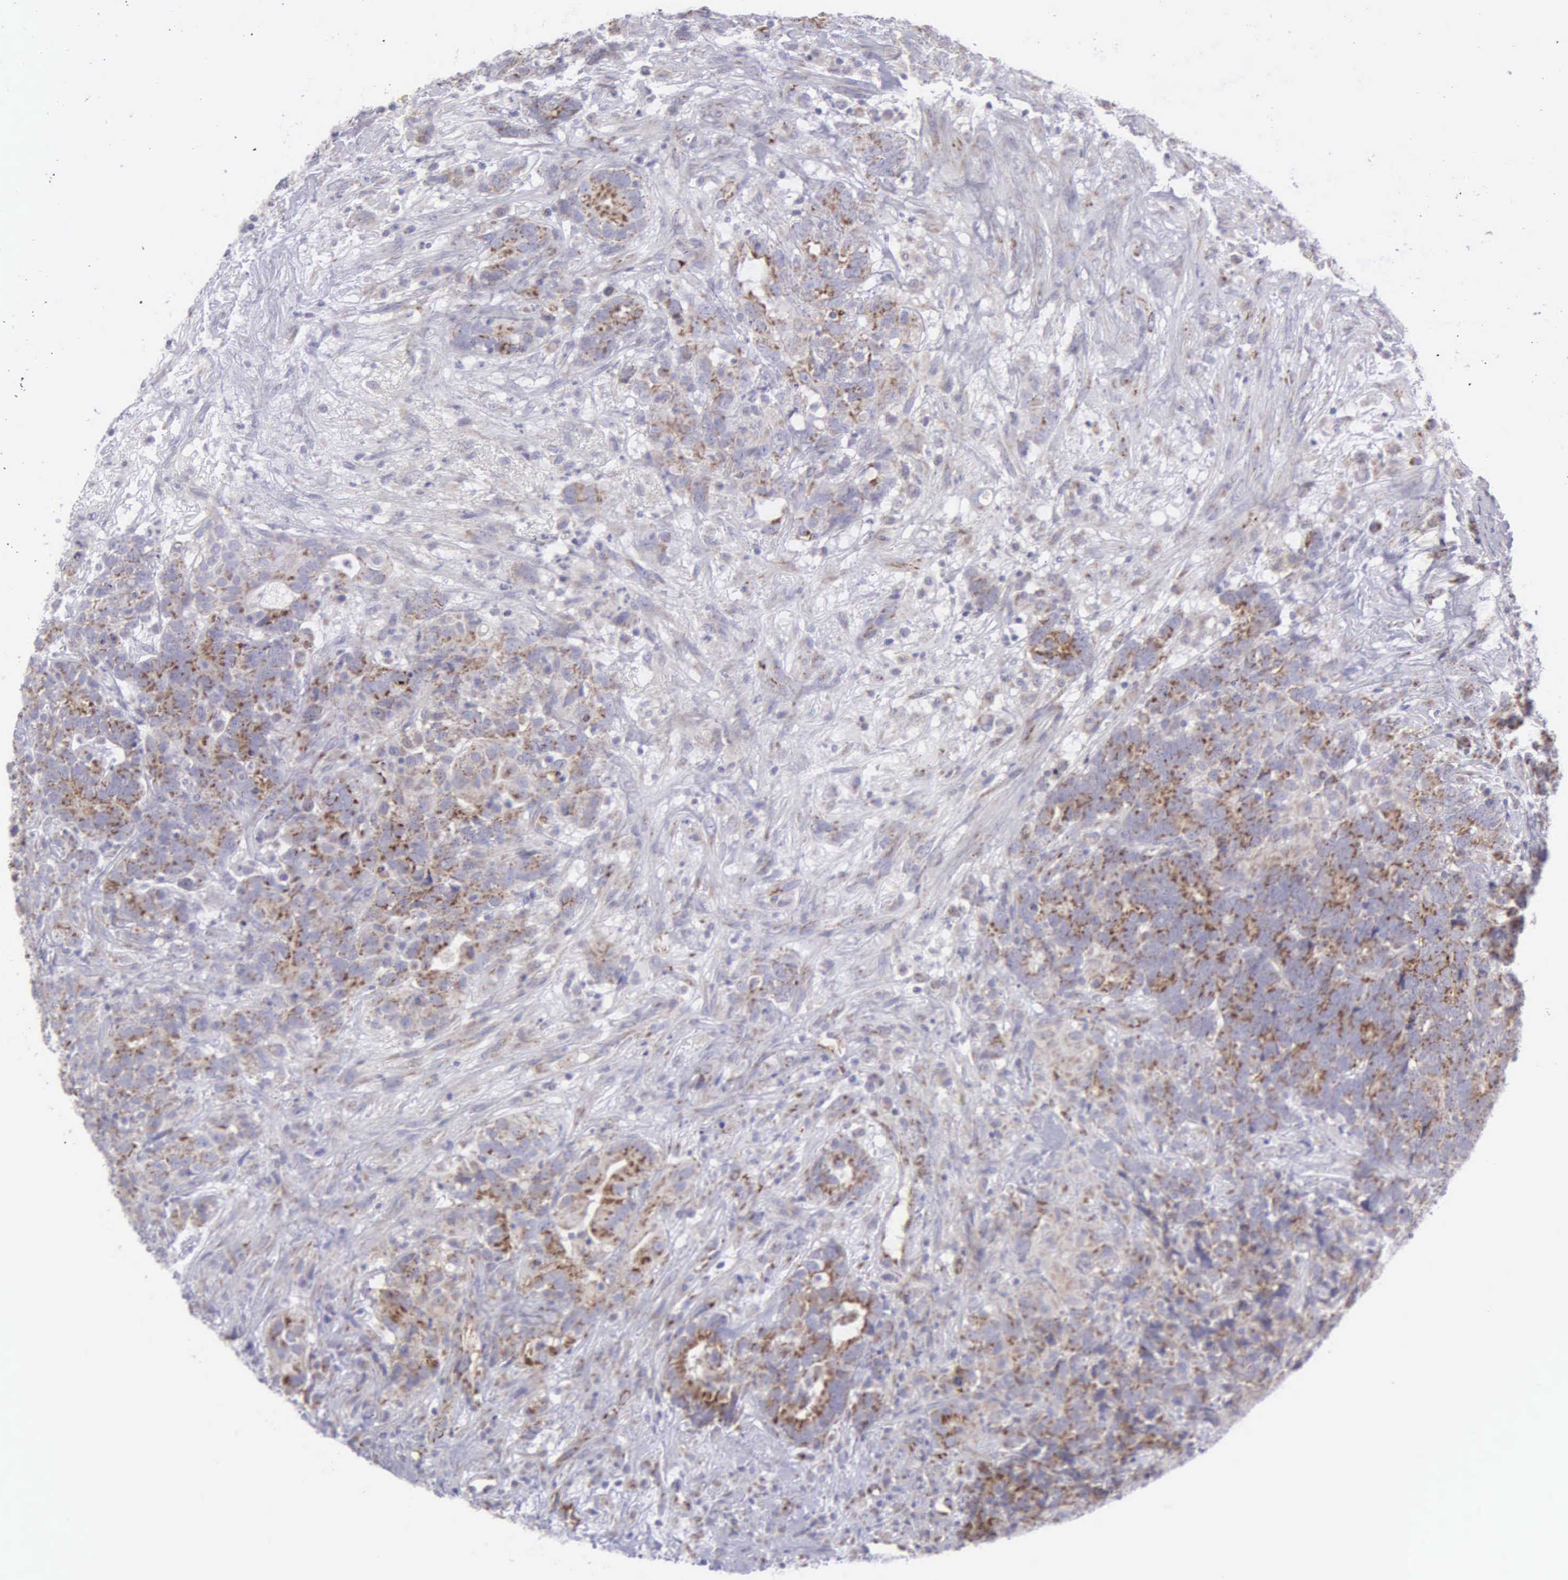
{"staining": {"intensity": "moderate", "quantity": "25%-75%", "location": "cytoplasmic/membranous"}, "tissue": "testis cancer", "cell_type": "Tumor cells", "image_type": "cancer", "snomed": [{"axis": "morphology", "description": "Carcinoma, Embryonal, NOS"}, {"axis": "topography", "description": "Testis"}], "caption": "This image exhibits immunohistochemistry staining of human testis cancer (embryonal carcinoma), with medium moderate cytoplasmic/membranous expression in approximately 25%-75% of tumor cells.", "gene": "SYNJ2BP", "patient": {"sex": "male", "age": 26}}